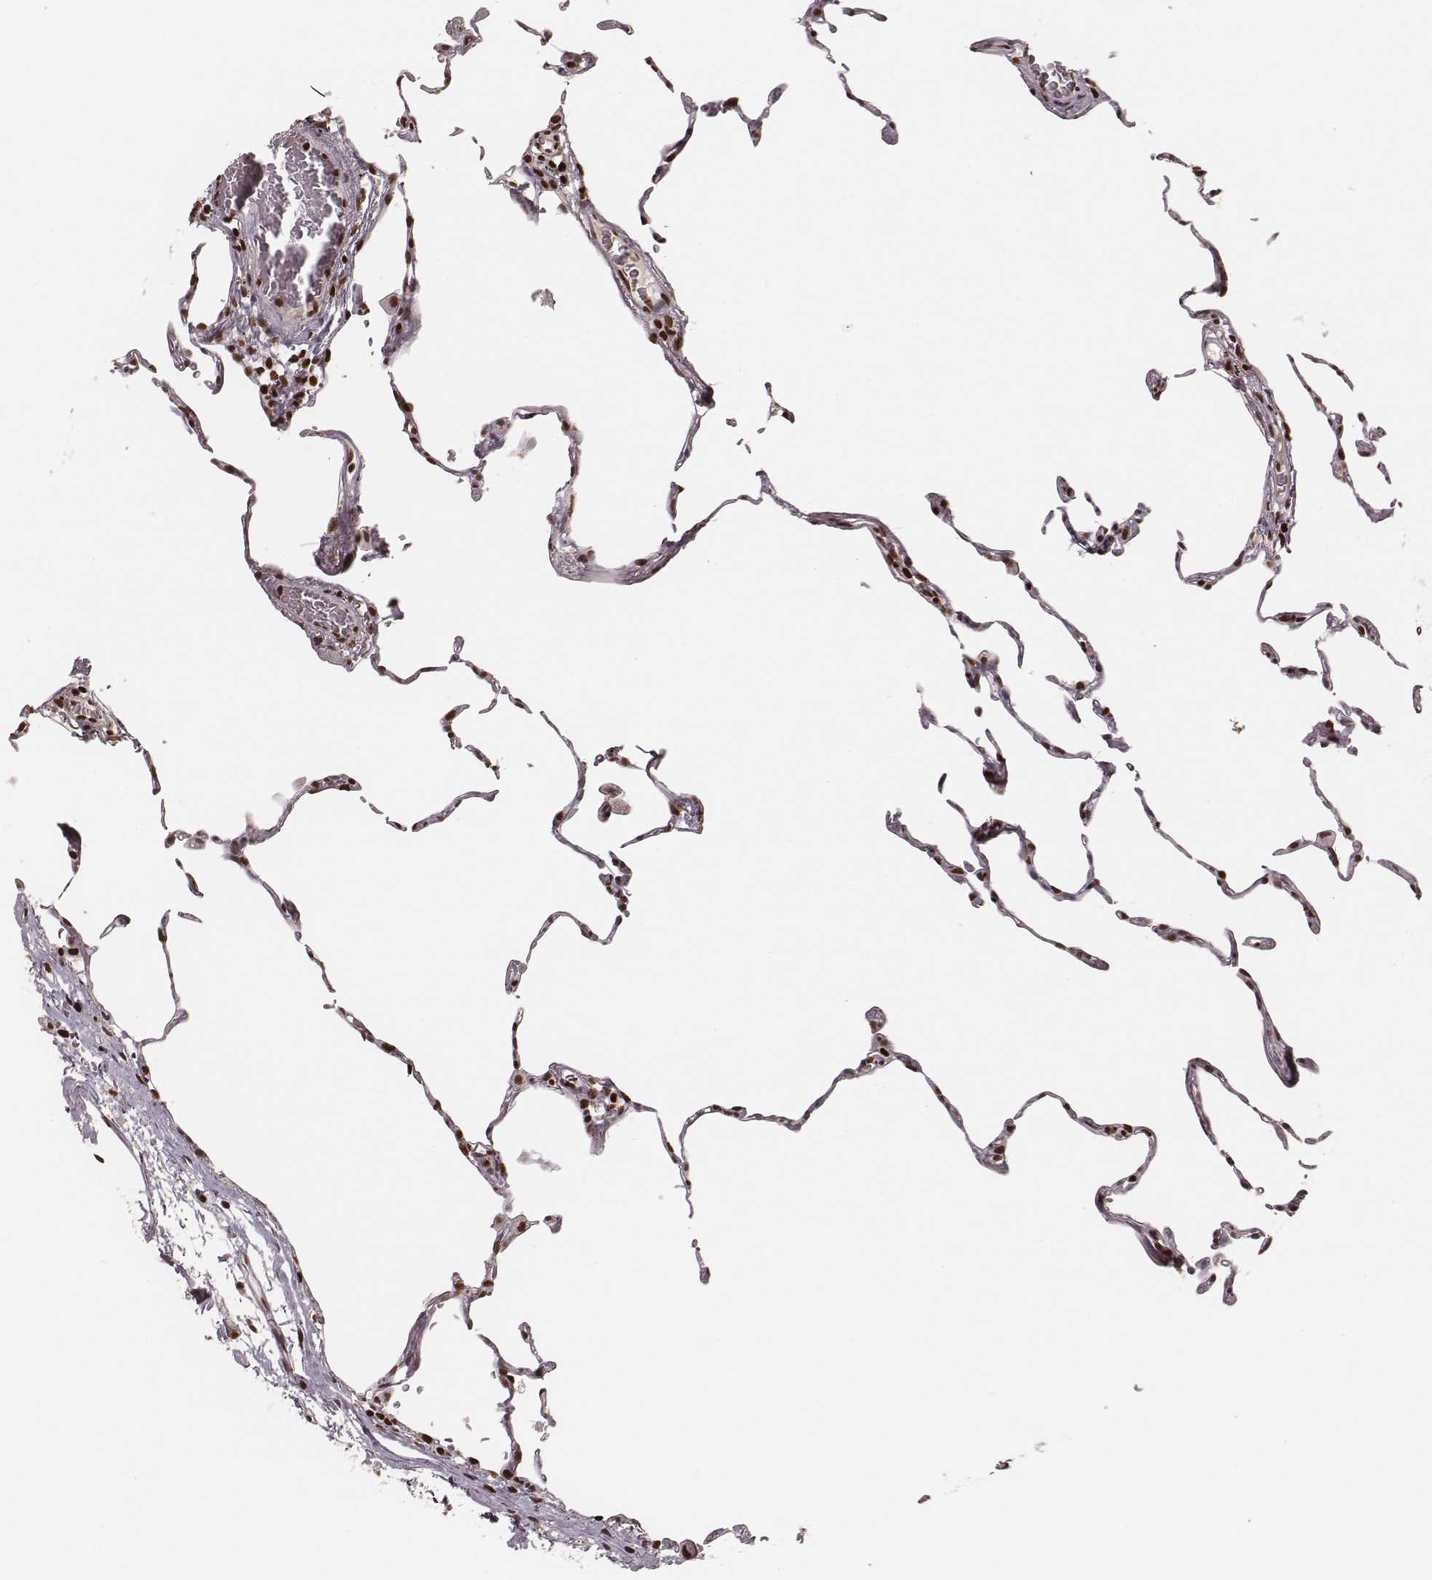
{"staining": {"intensity": "strong", "quantity": ">75%", "location": "nuclear"}, "tissue": "lung", "cell_type": "Alveolar cells", "image_type": "normal", "snomed": [{"axis": "morphology", "description": "Normal tissue, NOS"}, {"axis": "topography", "description": "Lung"}], "caption": "DAB immunohistochemical staining of normal lung displays strong nuclear protein expression in about >75% of alveolar cells. (brown staining indicates protein expression, while blue staining denotes nuclei).", "gene": "PARP1", "patient": {"sex": "female", "age": 57}}